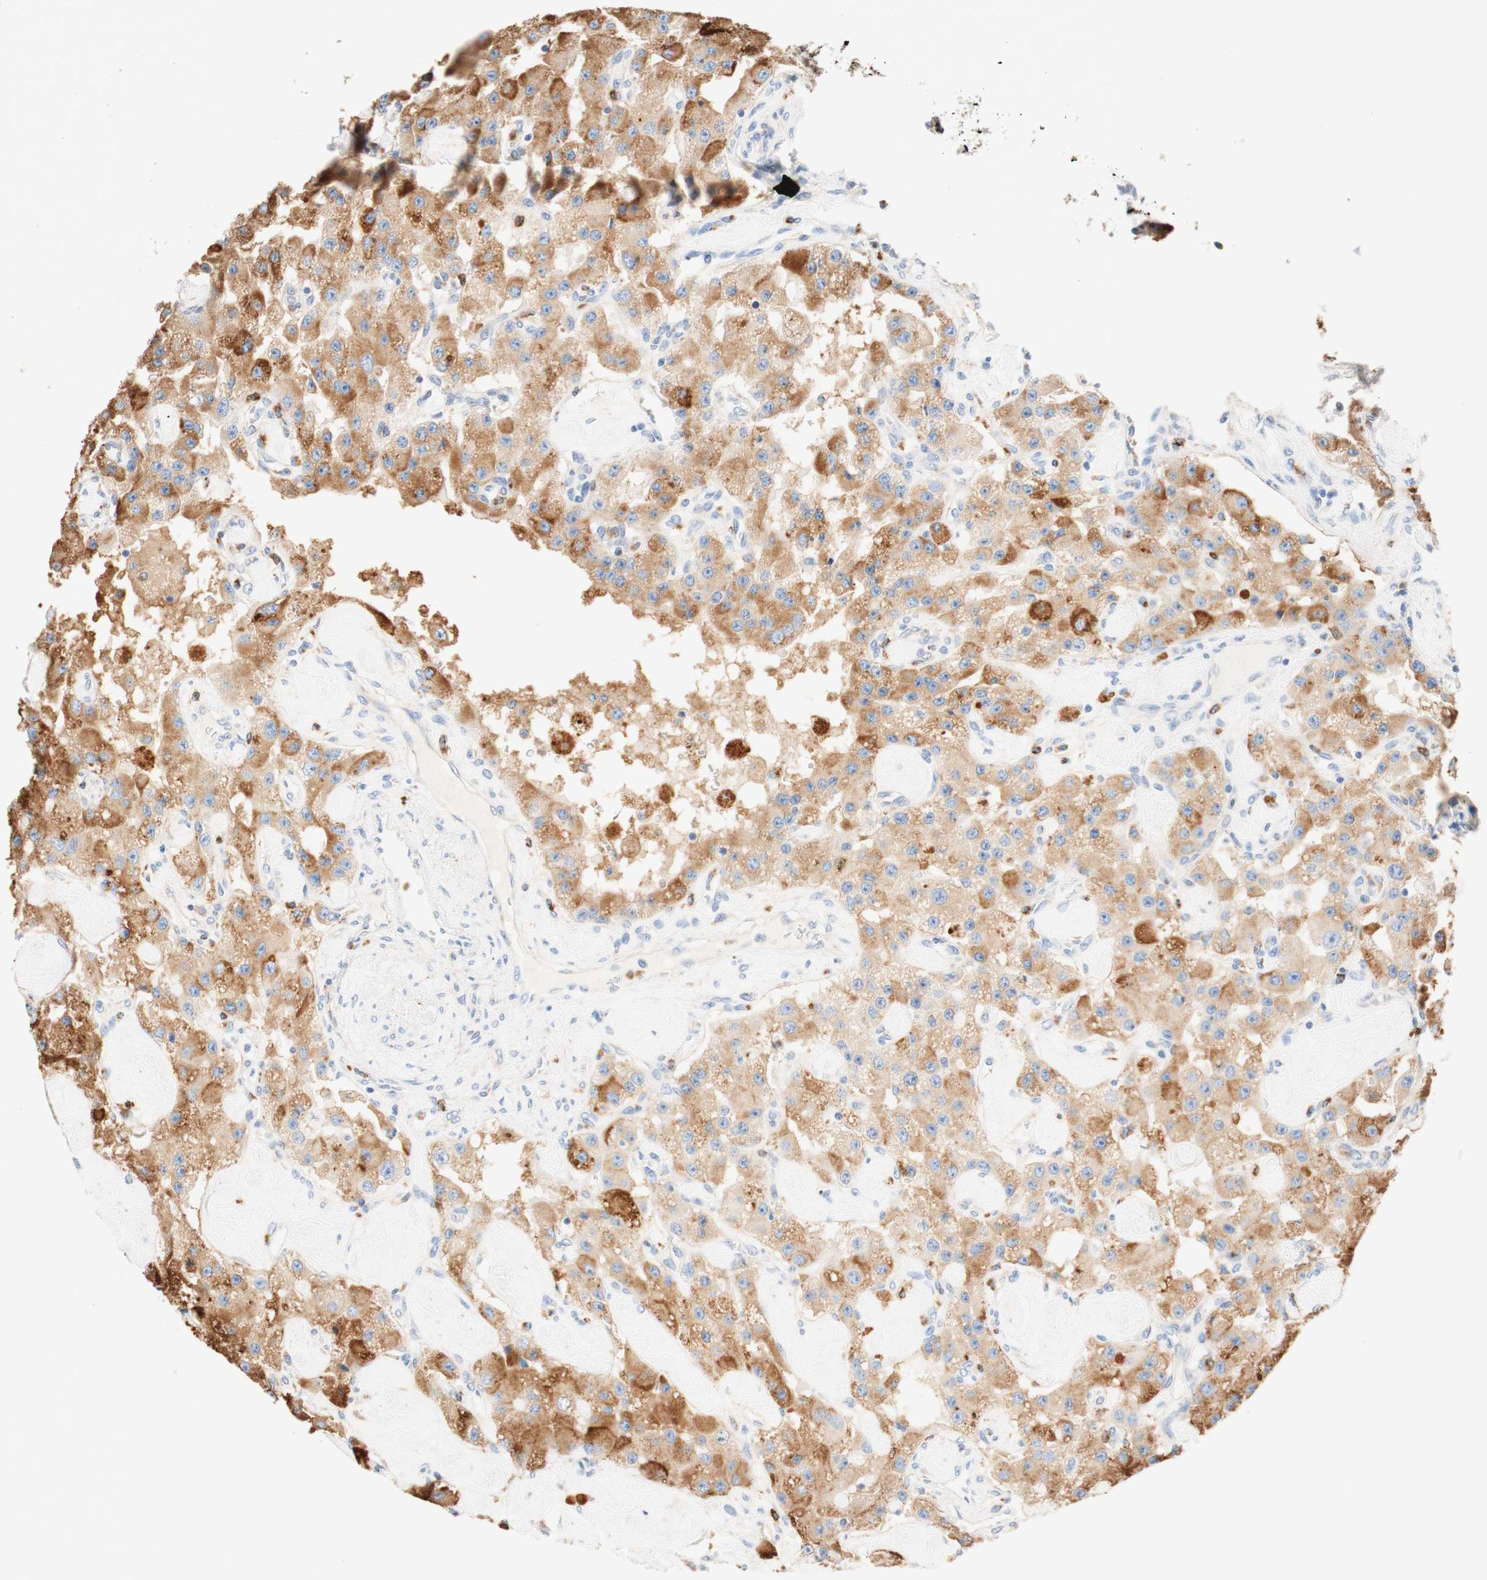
{"staining": {"intensity": "moderate", "quantity": "25%-75%", "location": "cytoplasmic/membranous"}, "tissue": "carcinoid", "cell_type": "Tumor cells", "image_type": "cancer", "snomed": [{"axis": "morphology", "description": "Carcinoid, malignant, NOS"}, {"axis": "topography", "description": "Pancreas"}], "caption": "Moderate cytoplasmic/membranous staining for a protein is seen in approximately 25%-75% of tumor cells of carcinoid (malignant) using IHC.", "gene": "CD63", "patient": {"sex": "male", "age": 41}}